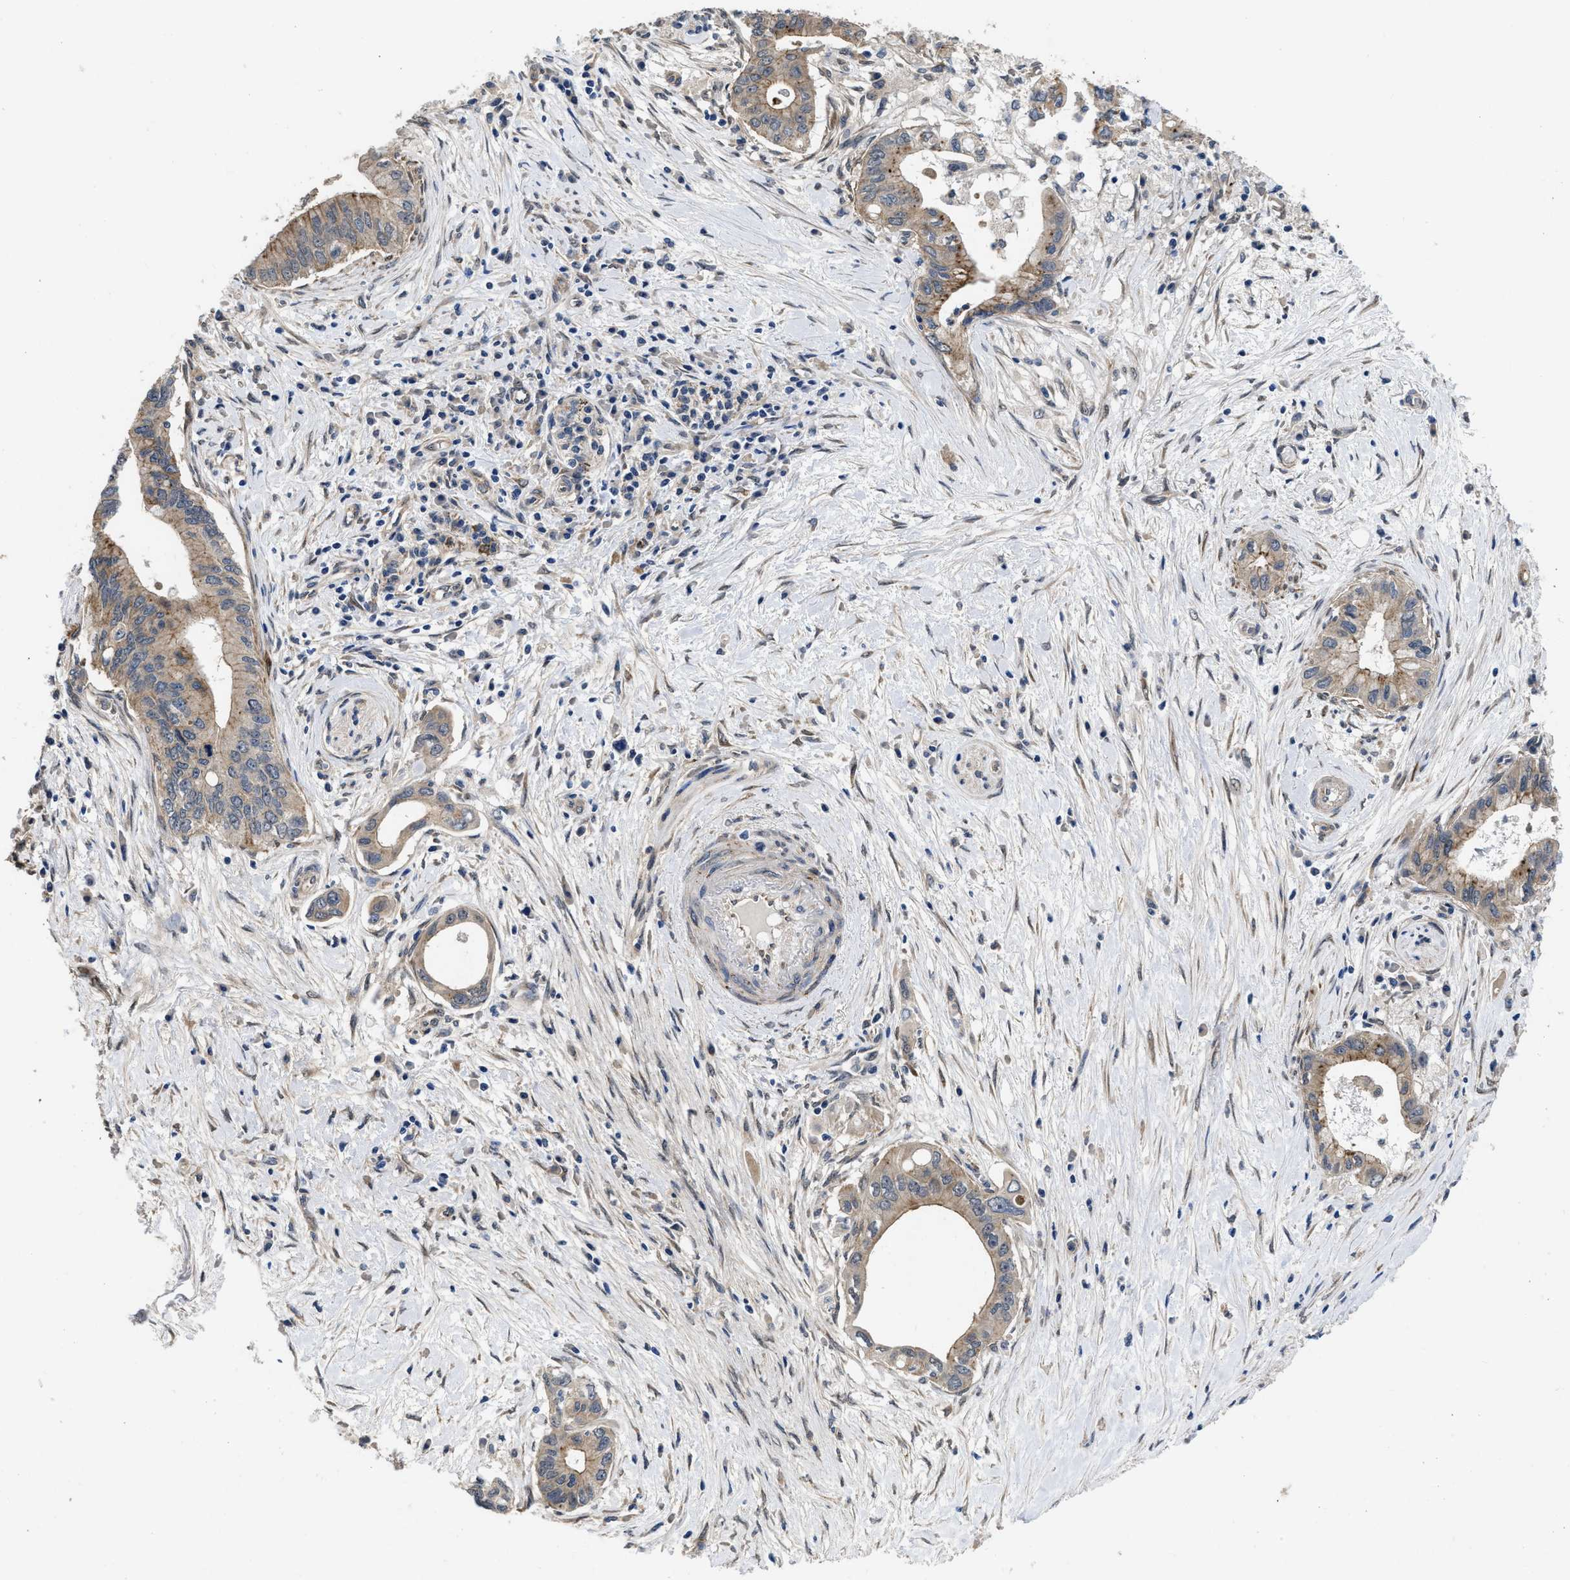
{"staining": {"intensity": "weak", "quantity": ">75%", "location": "cytoplasmic/membranous"}, "tissue": "pancreatic cancer", "cell_type": "Tumor cells", "image_type": "cancer", "snomed": [{"axis": "morphology", "description": "Adenocarcinoma, NOS"}, {"axis": "topography", "description": "Pancreas"}], "caption": "Pancreatic cancer (adenocarcinoma) tissue demonstrates weak cytoplasmic/membranous staining in approximately >75% of tumor cells, visualized by immunohistochemistry. (Brightfield microscopy of DAB IHC at high magnification).", "gene": "PKD2", "patient": {"sex": "female", "age": 73}}